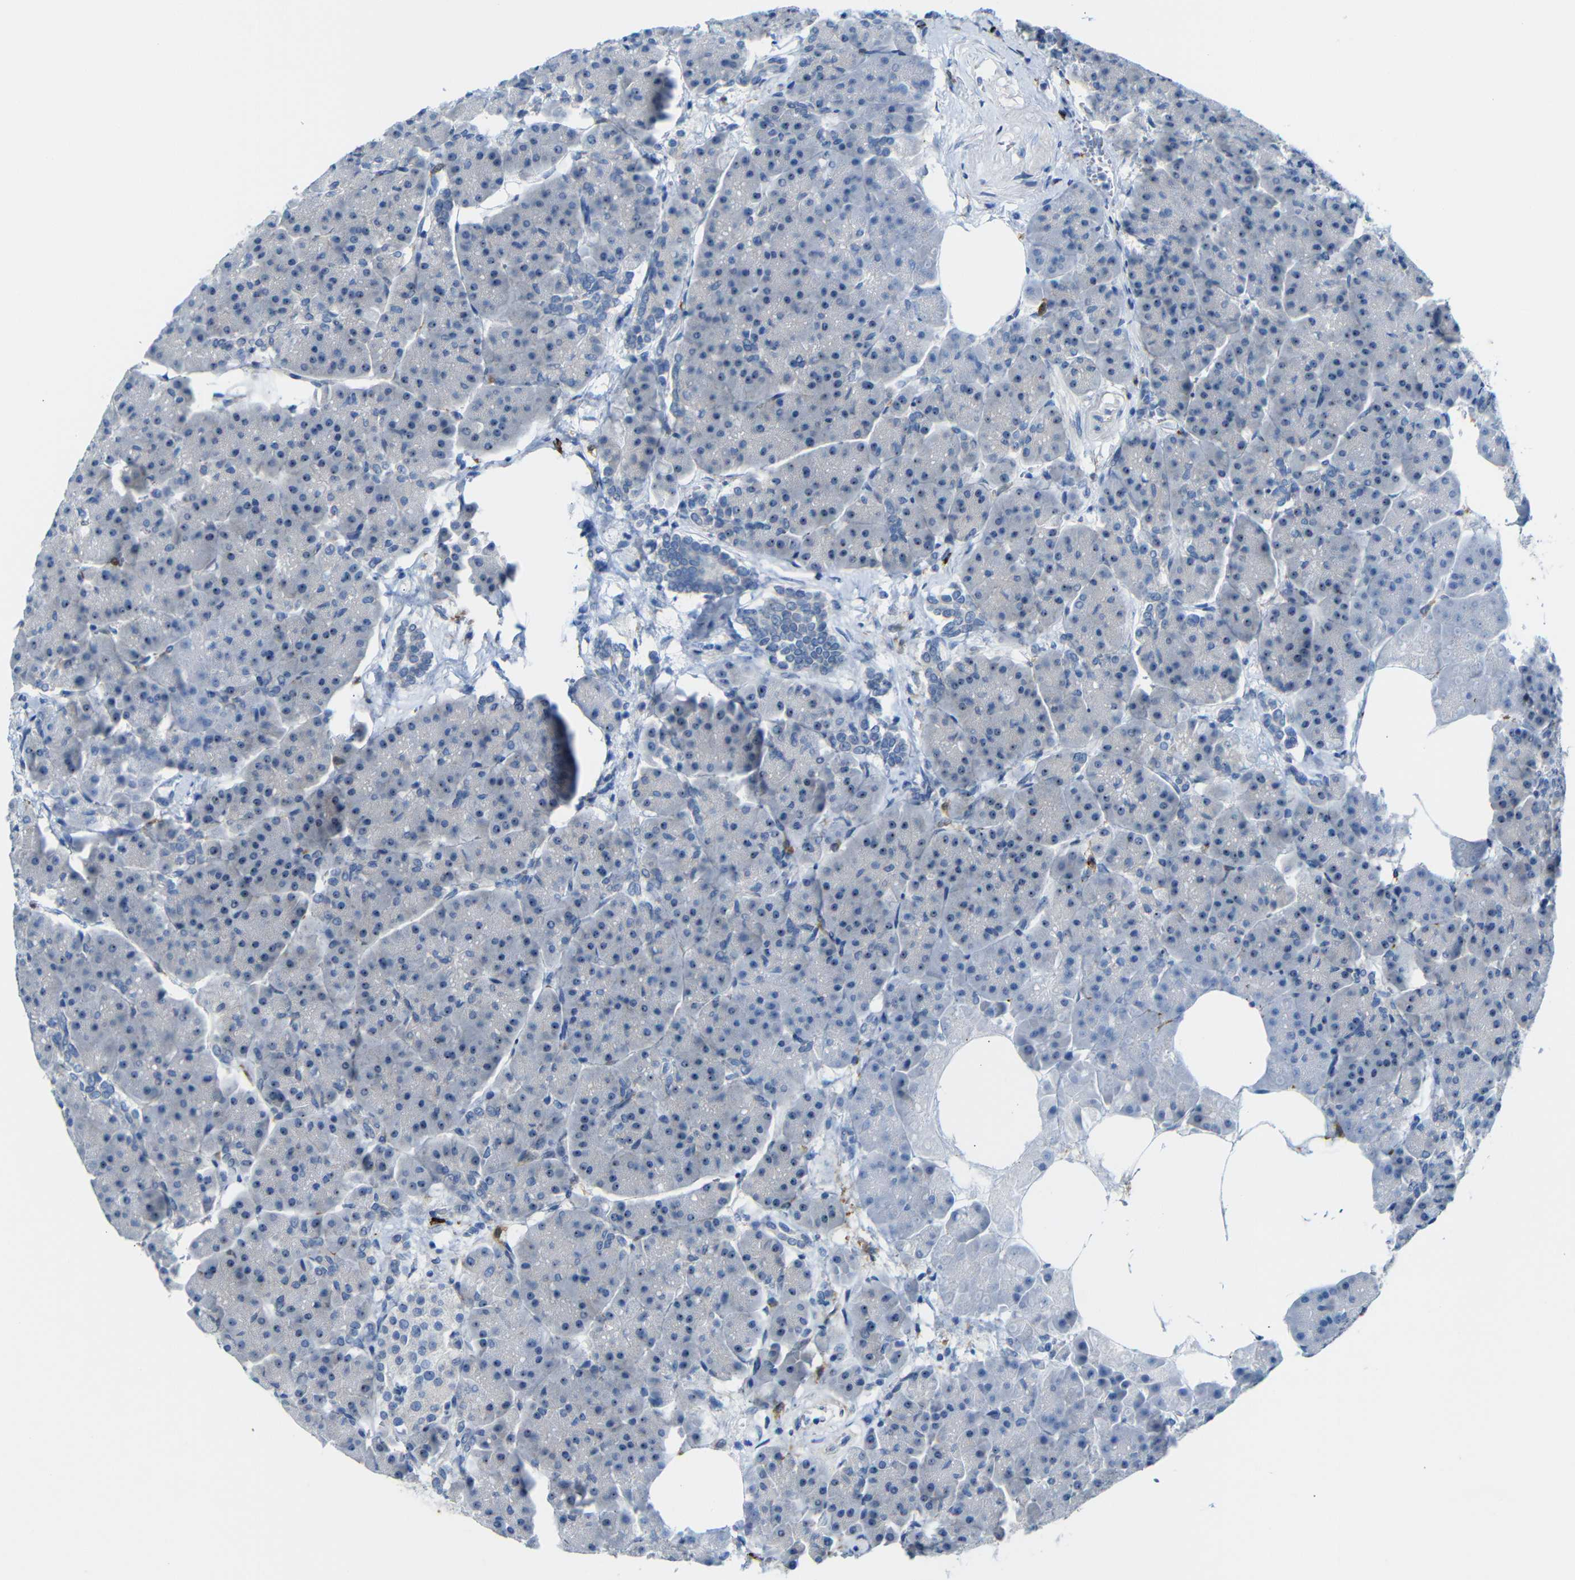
{"staining": {"intensity": "moderate", "quantity": "<25%", "location": "nuclear"}, "tissue": "pancreas", "cell_type": "Exocrine glandular cells", "image_type": "normal", "snomed": [{"axis": "morphology", "description": "Normal tissue, NOS"}, {"axis": "topography", "description": "Pancreas"}], "caption": "Immunohistochemical staining of normal pancreas shows <25% levels of moderate nuclear protein staining in about <25% of exocrine glandular cells.", "gene": "C1orf210", "patient": {"sex": "female", "age": 70}}